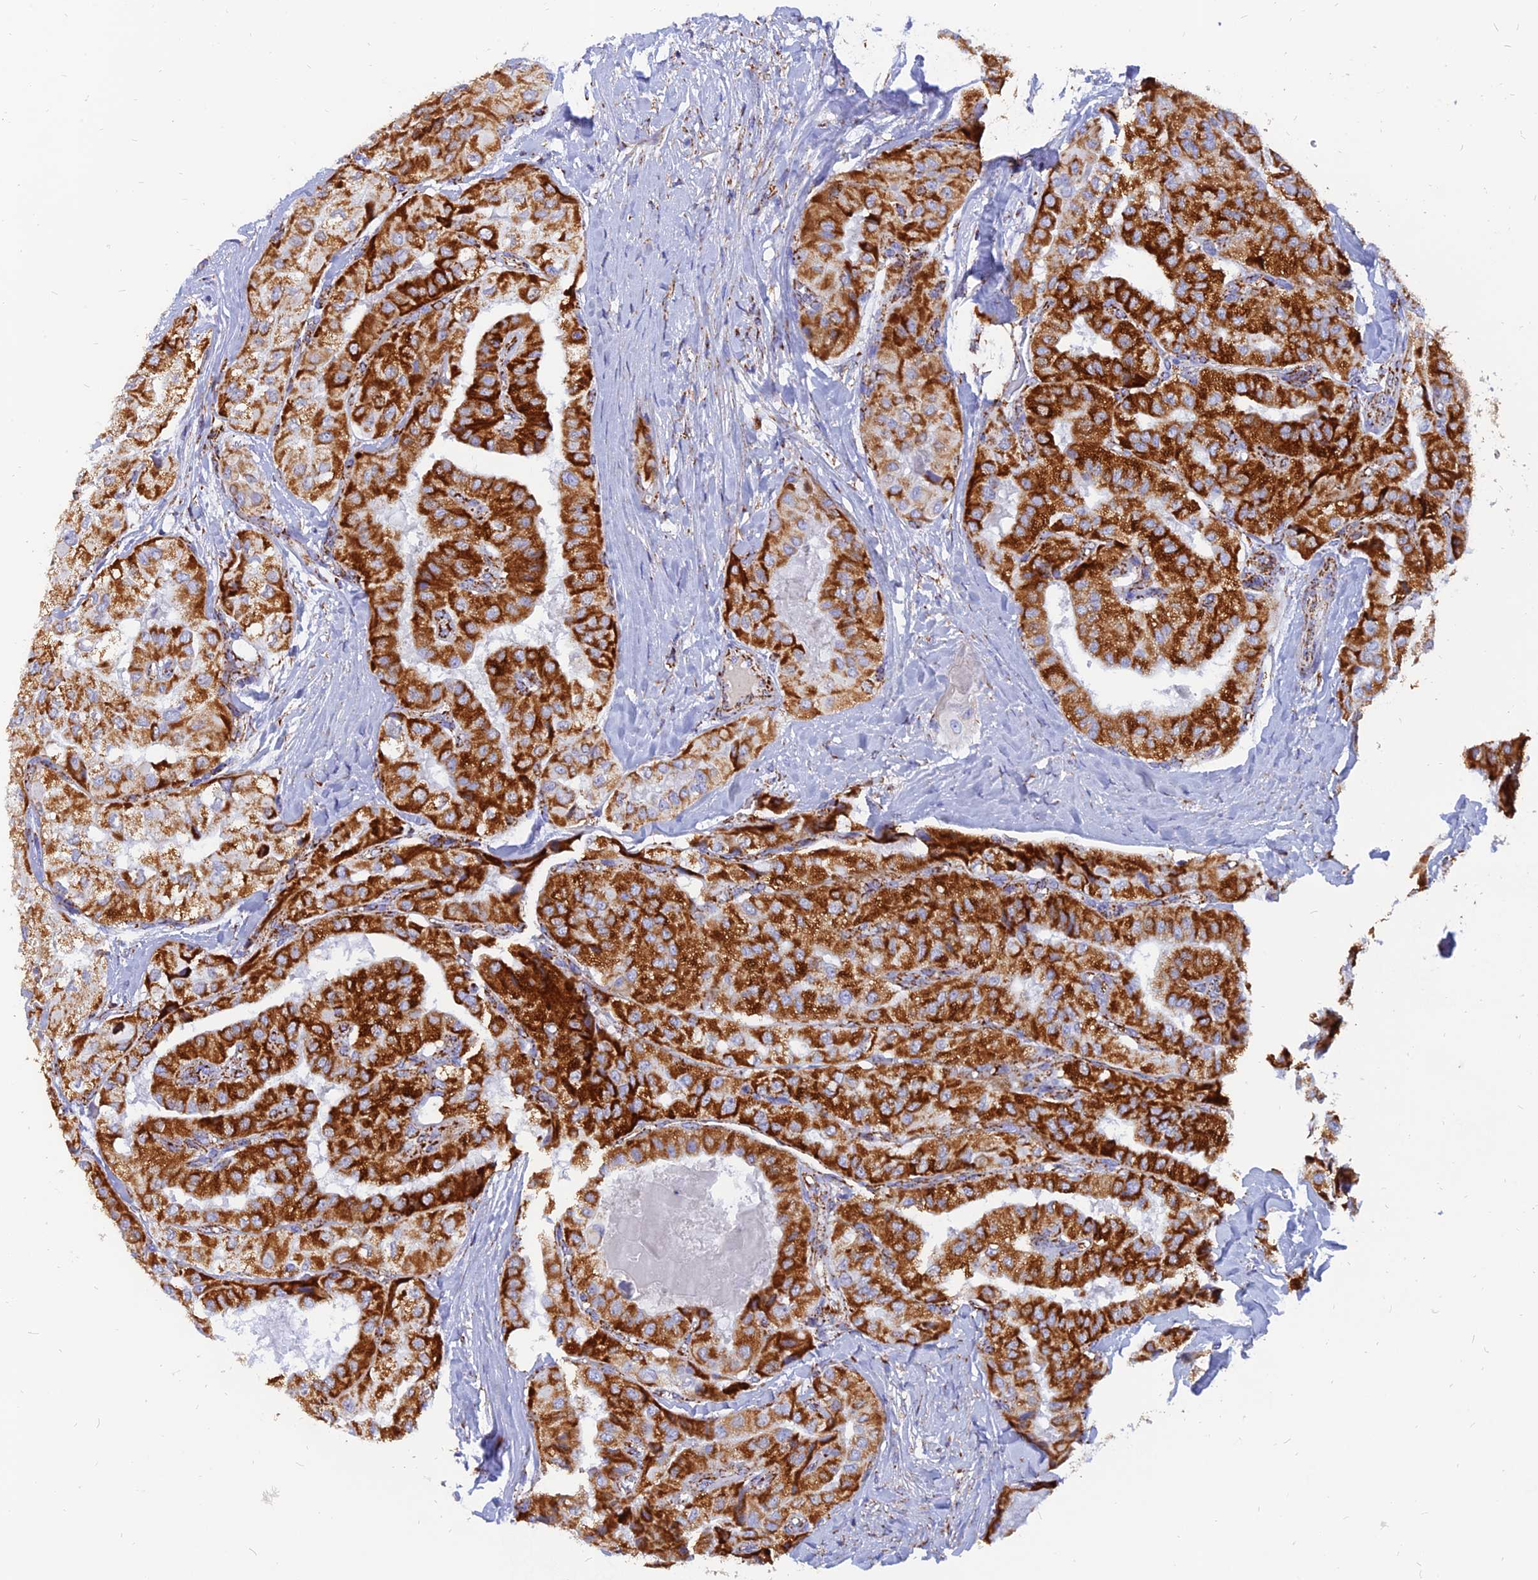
{"staining": {"intensity": "strong", "quantity": ">75%", "location": "cytoplasmic/membranous"}, "tissue": "thyroid cancer", "cell_type": "Tumor cells", "image_type": "cancer", "snomed": [{"axis": "morphology", "description": "Papillary adenocarcinoma, NOS"}, {"axis": "topography", "description": "Thyroid gland"}], "caption": "Thyroid papillary adenocarcinoma stained for a protein shows strong cytoplasmic/membranous positivity in tumor cells.", "gene": "NDUFB6", "patient": {"sex": "female", "age": 59}}